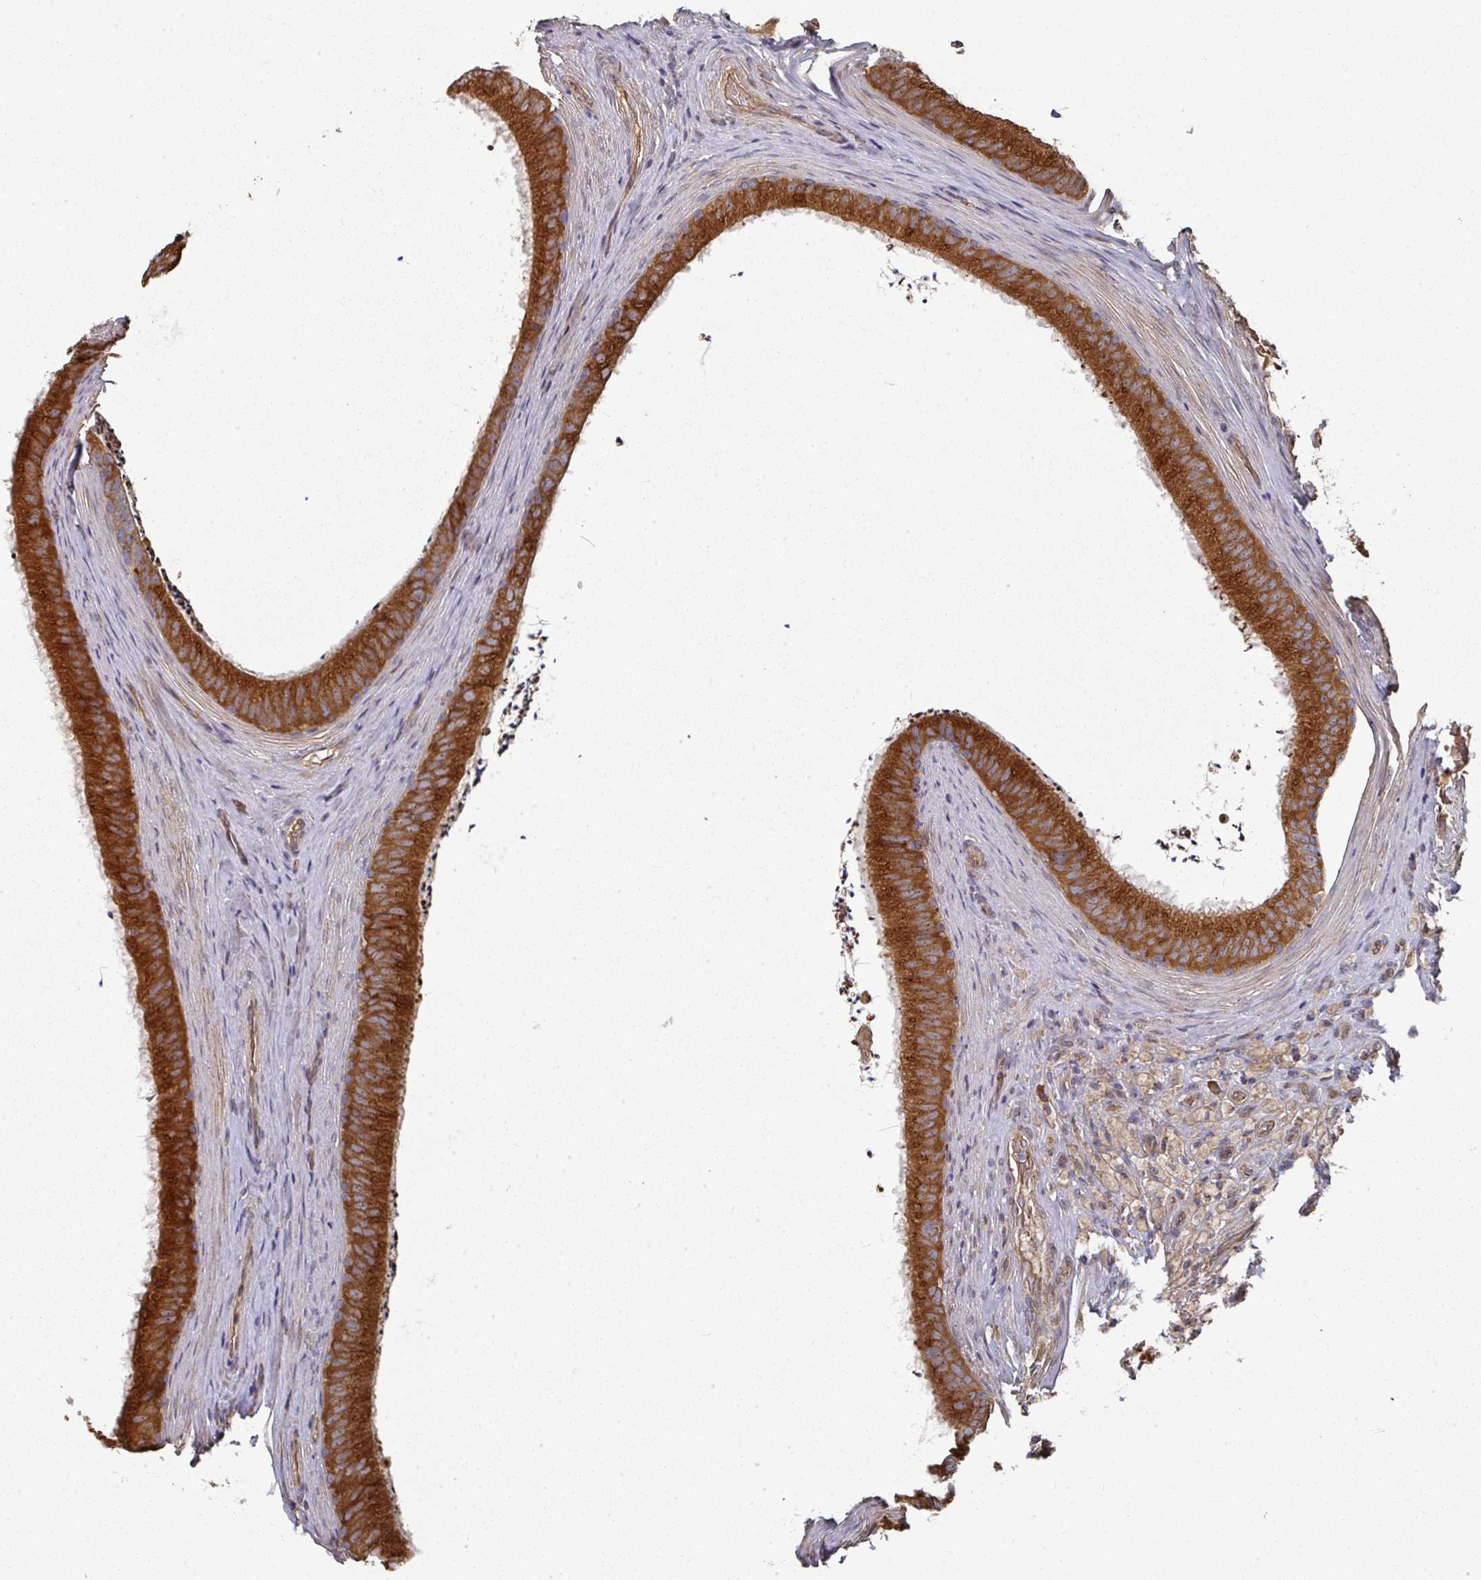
{"staining": {"intensity": "strong", "quantity": ">75%", "location": "cytoplasmic/membranous"}, "tissue": "epididymis", "cell_type": "Glandular cells", "image_type": "normal", "snomed": [{"axis": "morphology", "description": "Normal tissue, NOS"}, {"axis": "topography", "description": "Testis"}, {"axis": "topography", "description": "Epididymis"}], "caption": "Protein expression by IHC reveals strong cytoplasmic/membranous positivity in about >75% of glandular cells in normal epididymis.", "gene": "EDEM2", "patient": {"sex": "male", "age": 41}}